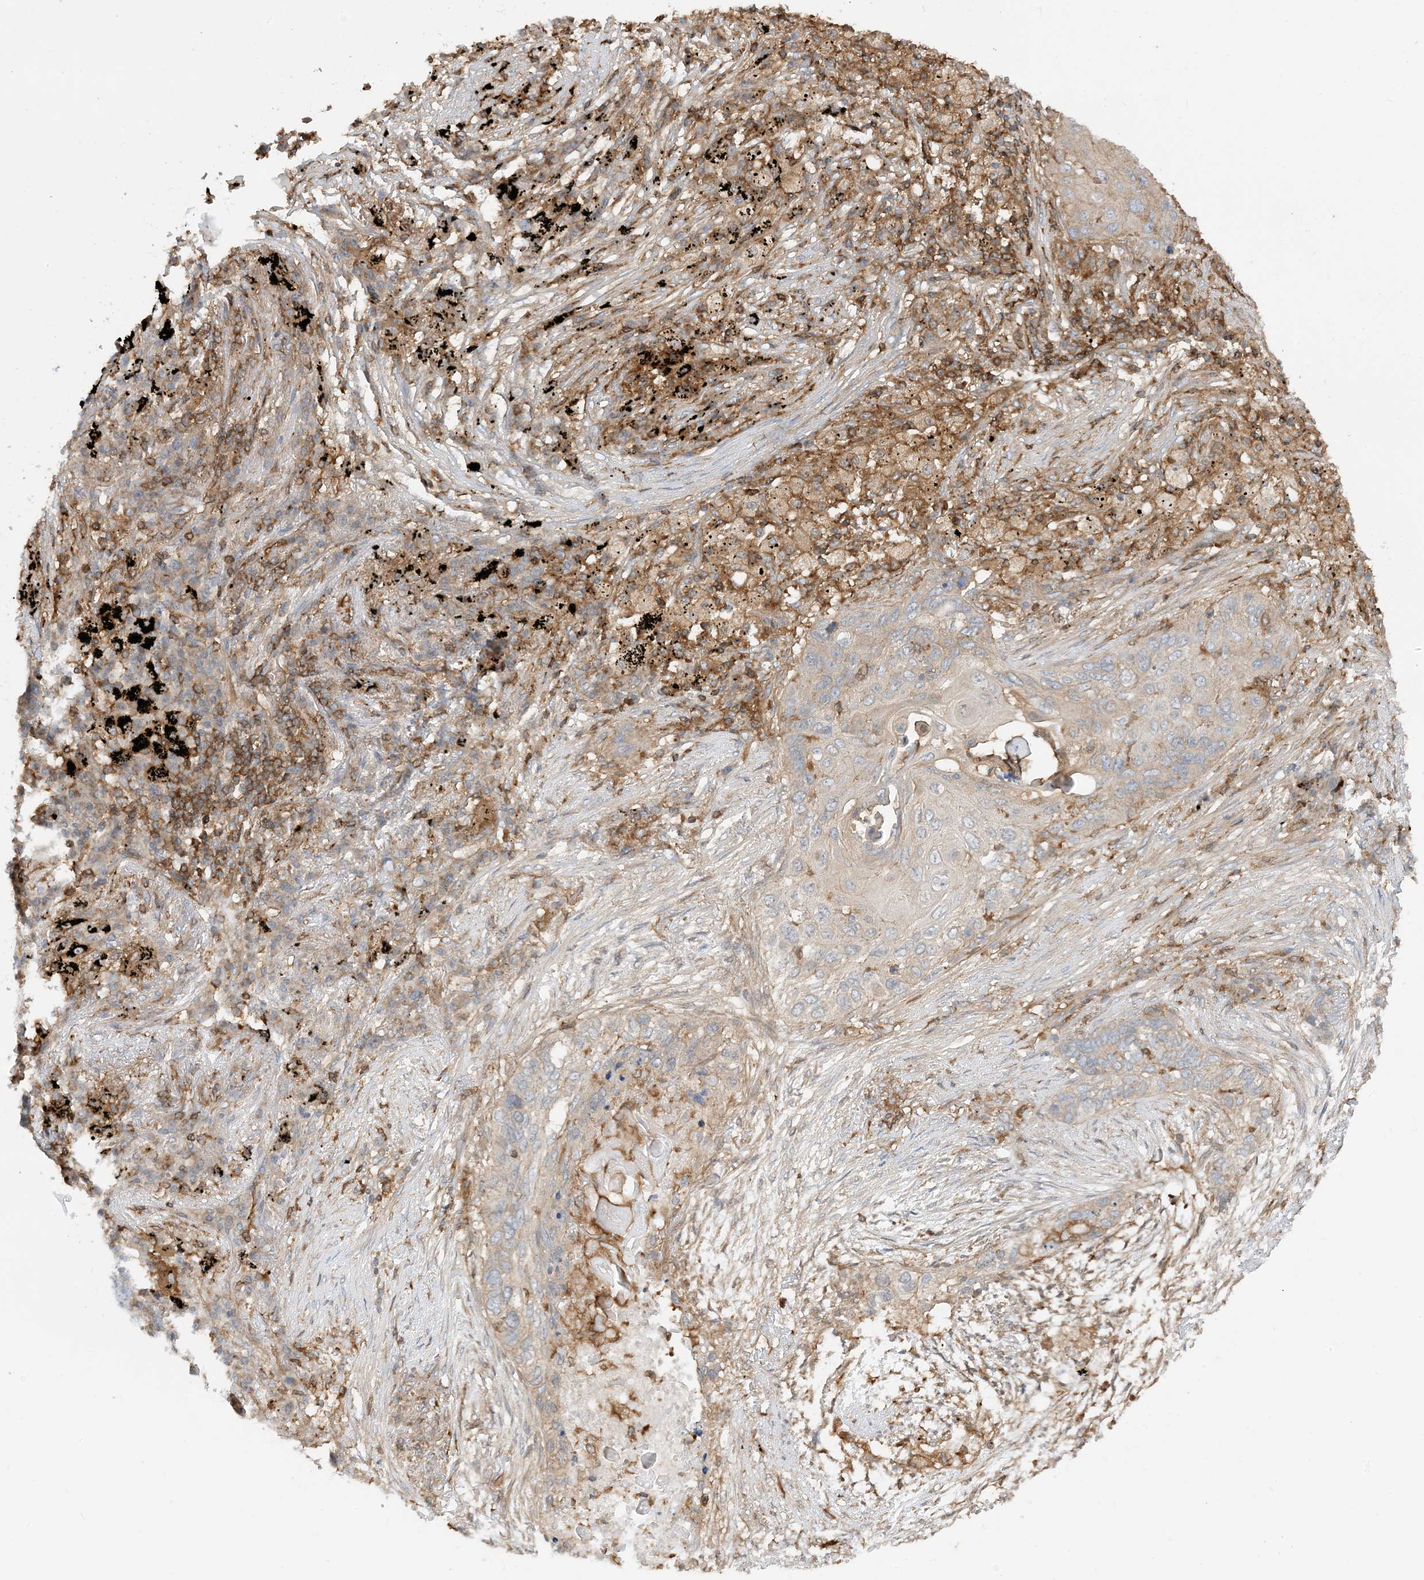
{"staining": {"intensity": "weak", "quantity": "25%-75%", "location": "cytoplasmic/membranous"}, "tissue": "lung cancer", "cell_type": "Tumor cells", "image_type": "cancer", "snomed": [{"axis": "morphology", "description": "Squamous cell carcinoma, NOS"}, {"axis": "topography", "description": "Lung"}], "caption": "A histopathology image of human lung squamous cell carcinoma stained for a protein reveals weak cytoplasmic/membranous brown staining in tumor cells.", "gene": "CAPZB", "patient": {"sex": "female", "age": 63}}